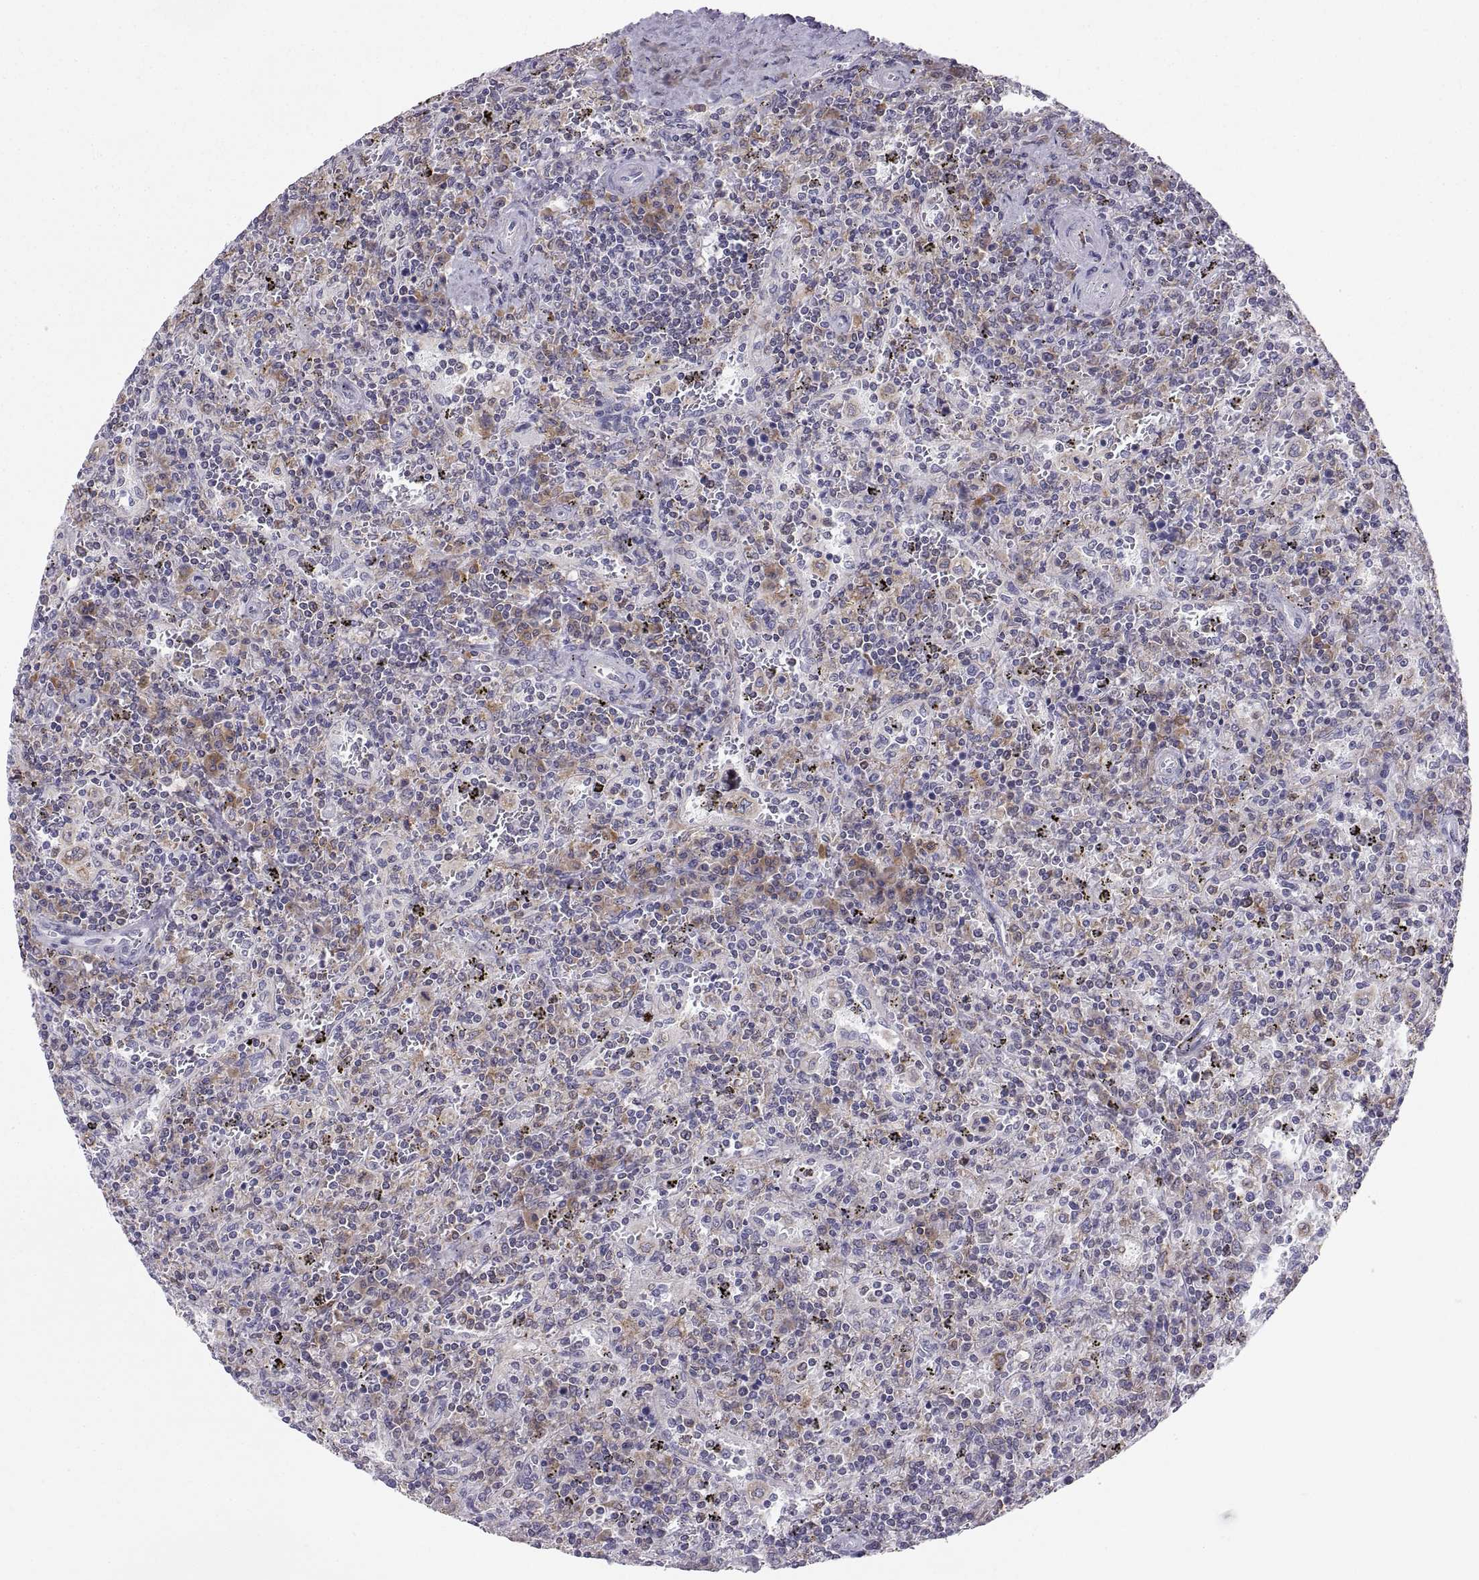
{"staining": {"intensity": "negative", "quantity": "none", "location": "none"}, "tissue": "lymphoma", "cell_type": "Tumor cells", "image_type": "cancer", "snomed": [{"axis": "morphology", "description": "Malignant lymphoma, non-Hodgkin's type, Low grade"}, {"axis": "topography", "description": "Spleen"}], "caption": "Immunohistochemical staining of low-grade malignant lymphoma, non-Hodgkin's type reveals no significant expression in tumor cells. (DAB (3,3'-diaminobenzidine) IHC with hematoxylin counter stain).", "gene": "ERO1A", "patient": {"sex": "male", "age": 62}}